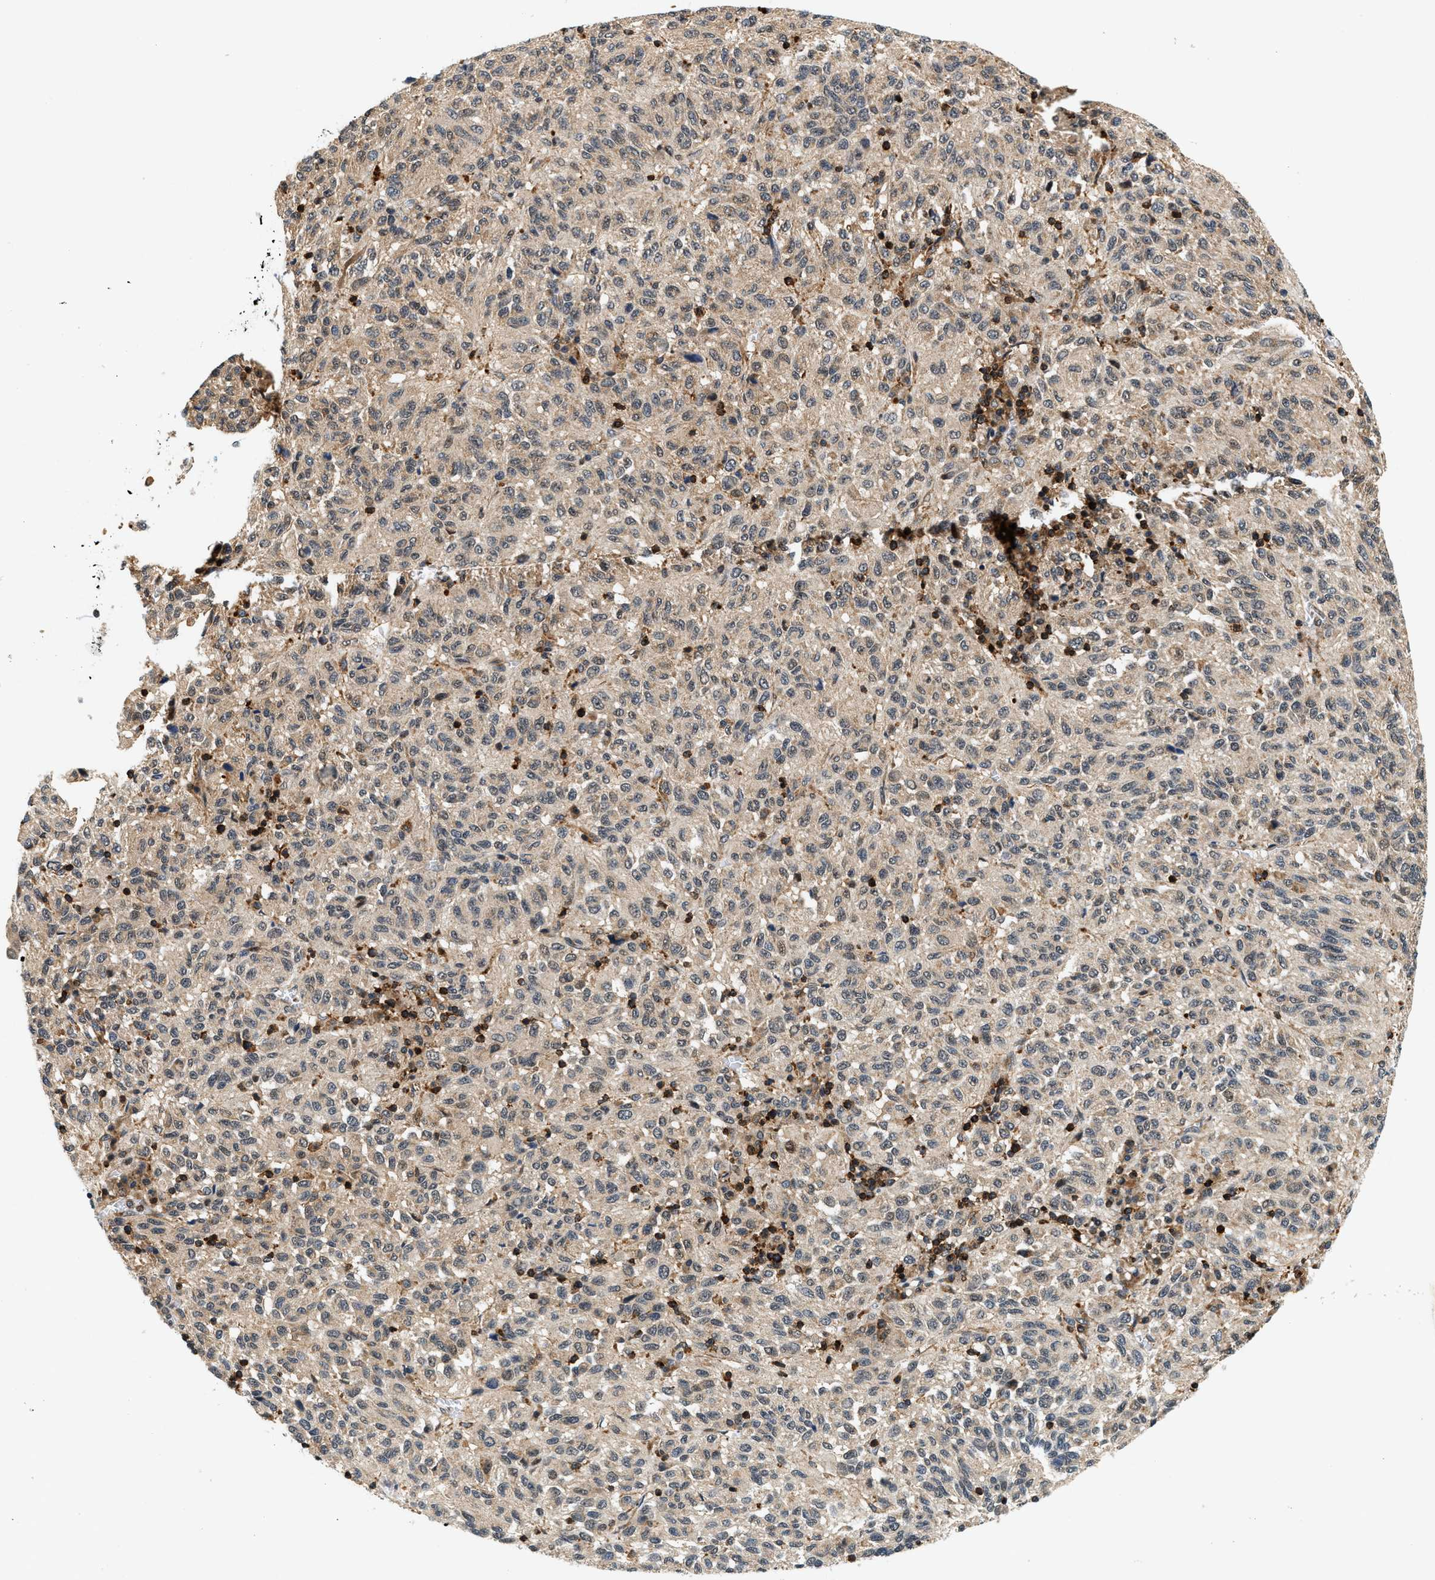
{"staining": {"intensity": "weak", "quantity": ">75%", "location": "cytoplasmic/membranous"}, "tissue": "melanoma", "cell_type": "Tumor cells", "image_type": "cancer", "snomed": [{"axis": "morphology", "description": "Malignant melanoma, Metastatic site"}, {"axis": "topography", "description": "Lung"}], "caption": "This photomicrograph exhibits immunohistochemistry staining of malignant melanoma (metastatic site), with low weak cytoplasmic/membranous positivity in approximately >75% of tumor cells.", "gene": "SAMD9", "patient": {"sex": "male", "age": 64}}